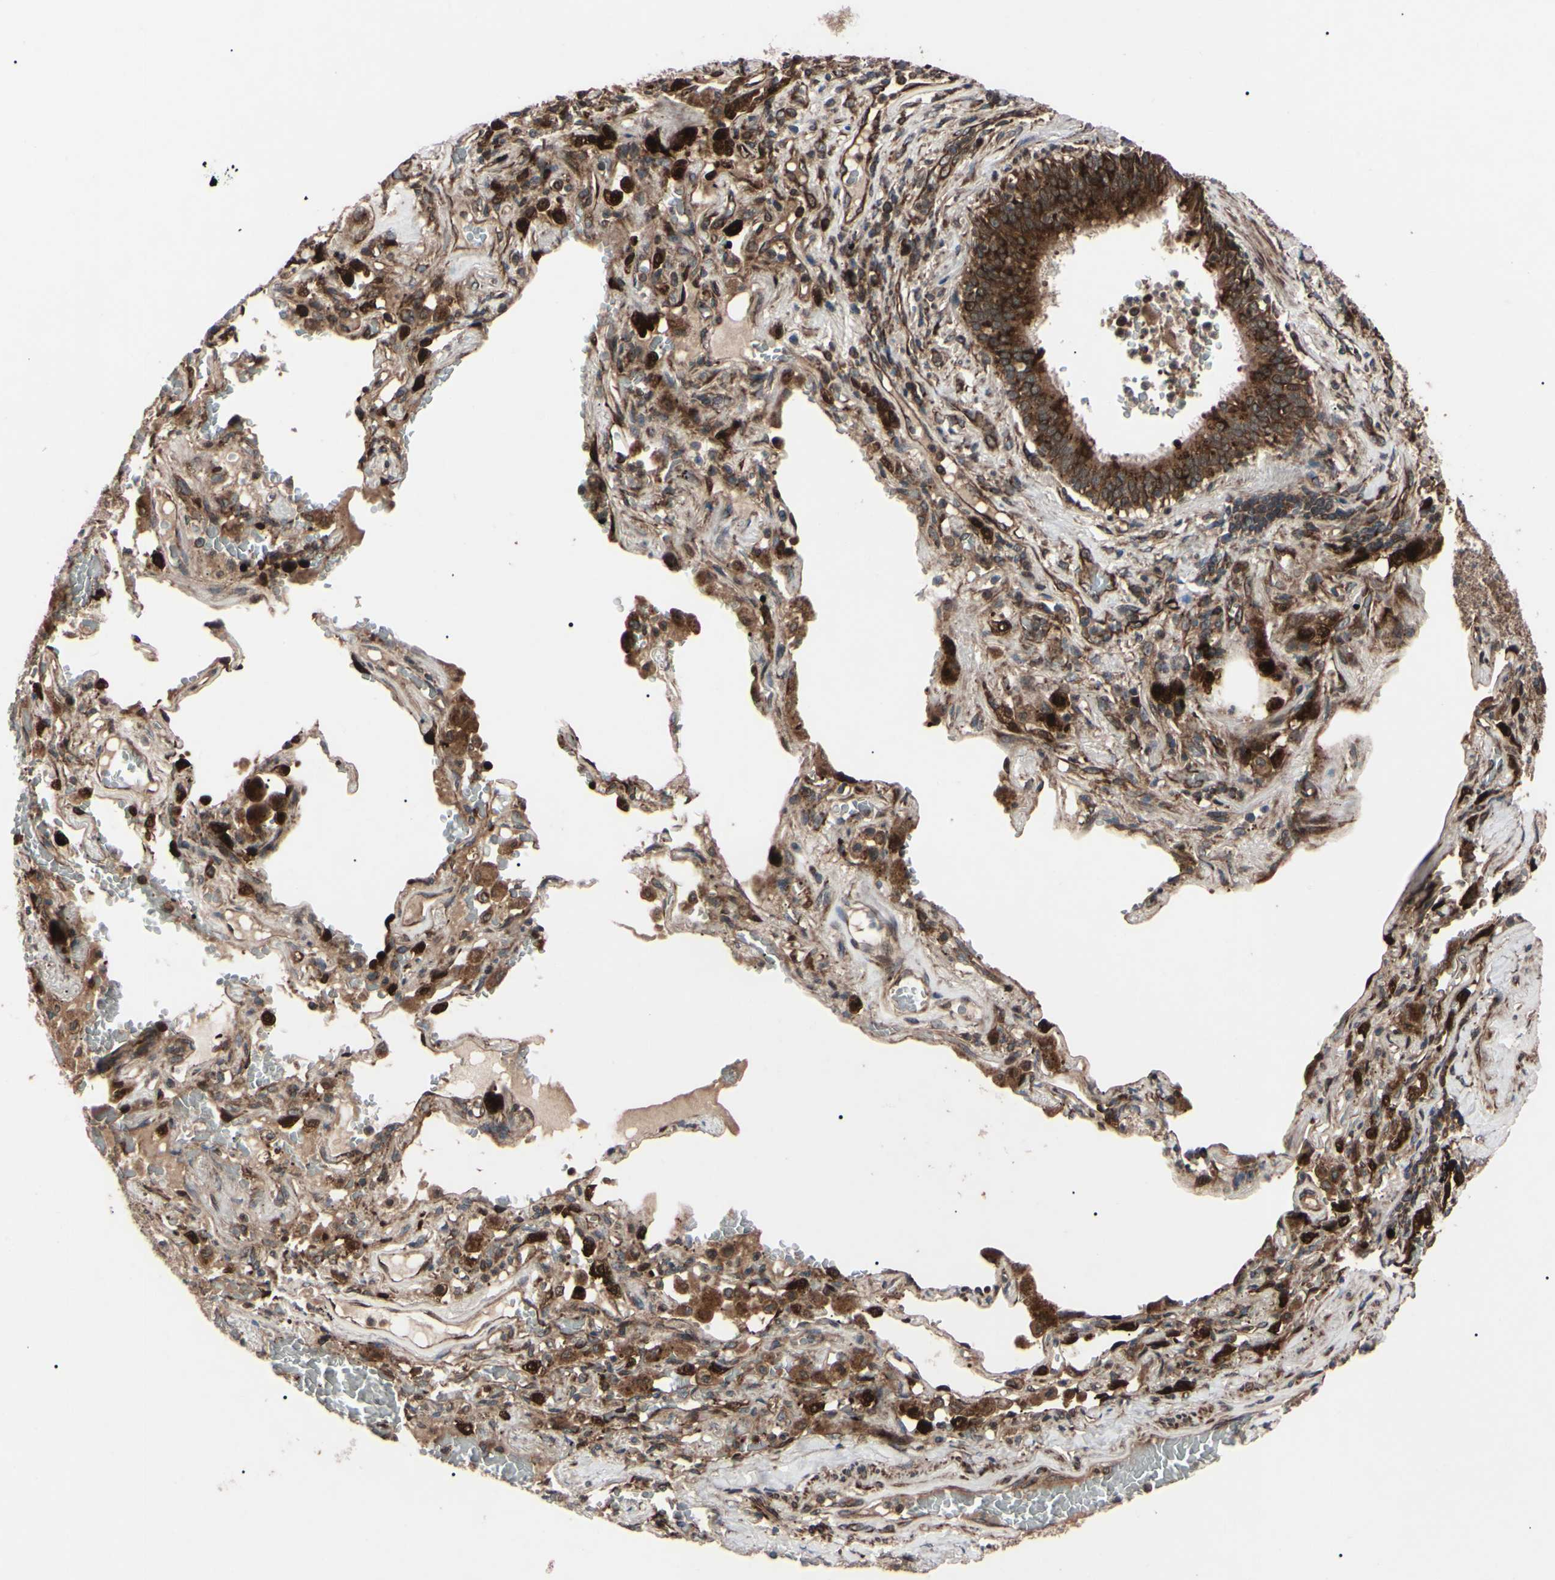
{"staining": {"intensity": "strong", "quantity": ">75%", "location": "cytoplasmic/membranous"}, "tissue": "lung cancer", "cell_type": "Tumor cells", "image_type": "cancer", "snomed": [{"axis": "morphology", "description": "Squamous cell carcinoma, NOS"}, {"axis": "topography", "description": "Lung"}], "caption": "About >75% of tumor cells in human squamous cell carcinoma (lung) display strong cytoplasmic/membranous protein staining as visualized by brown immunohistochemical staining.", "gene": "GUCY1B1", "patient": {"sex": "male", "age": 57}}